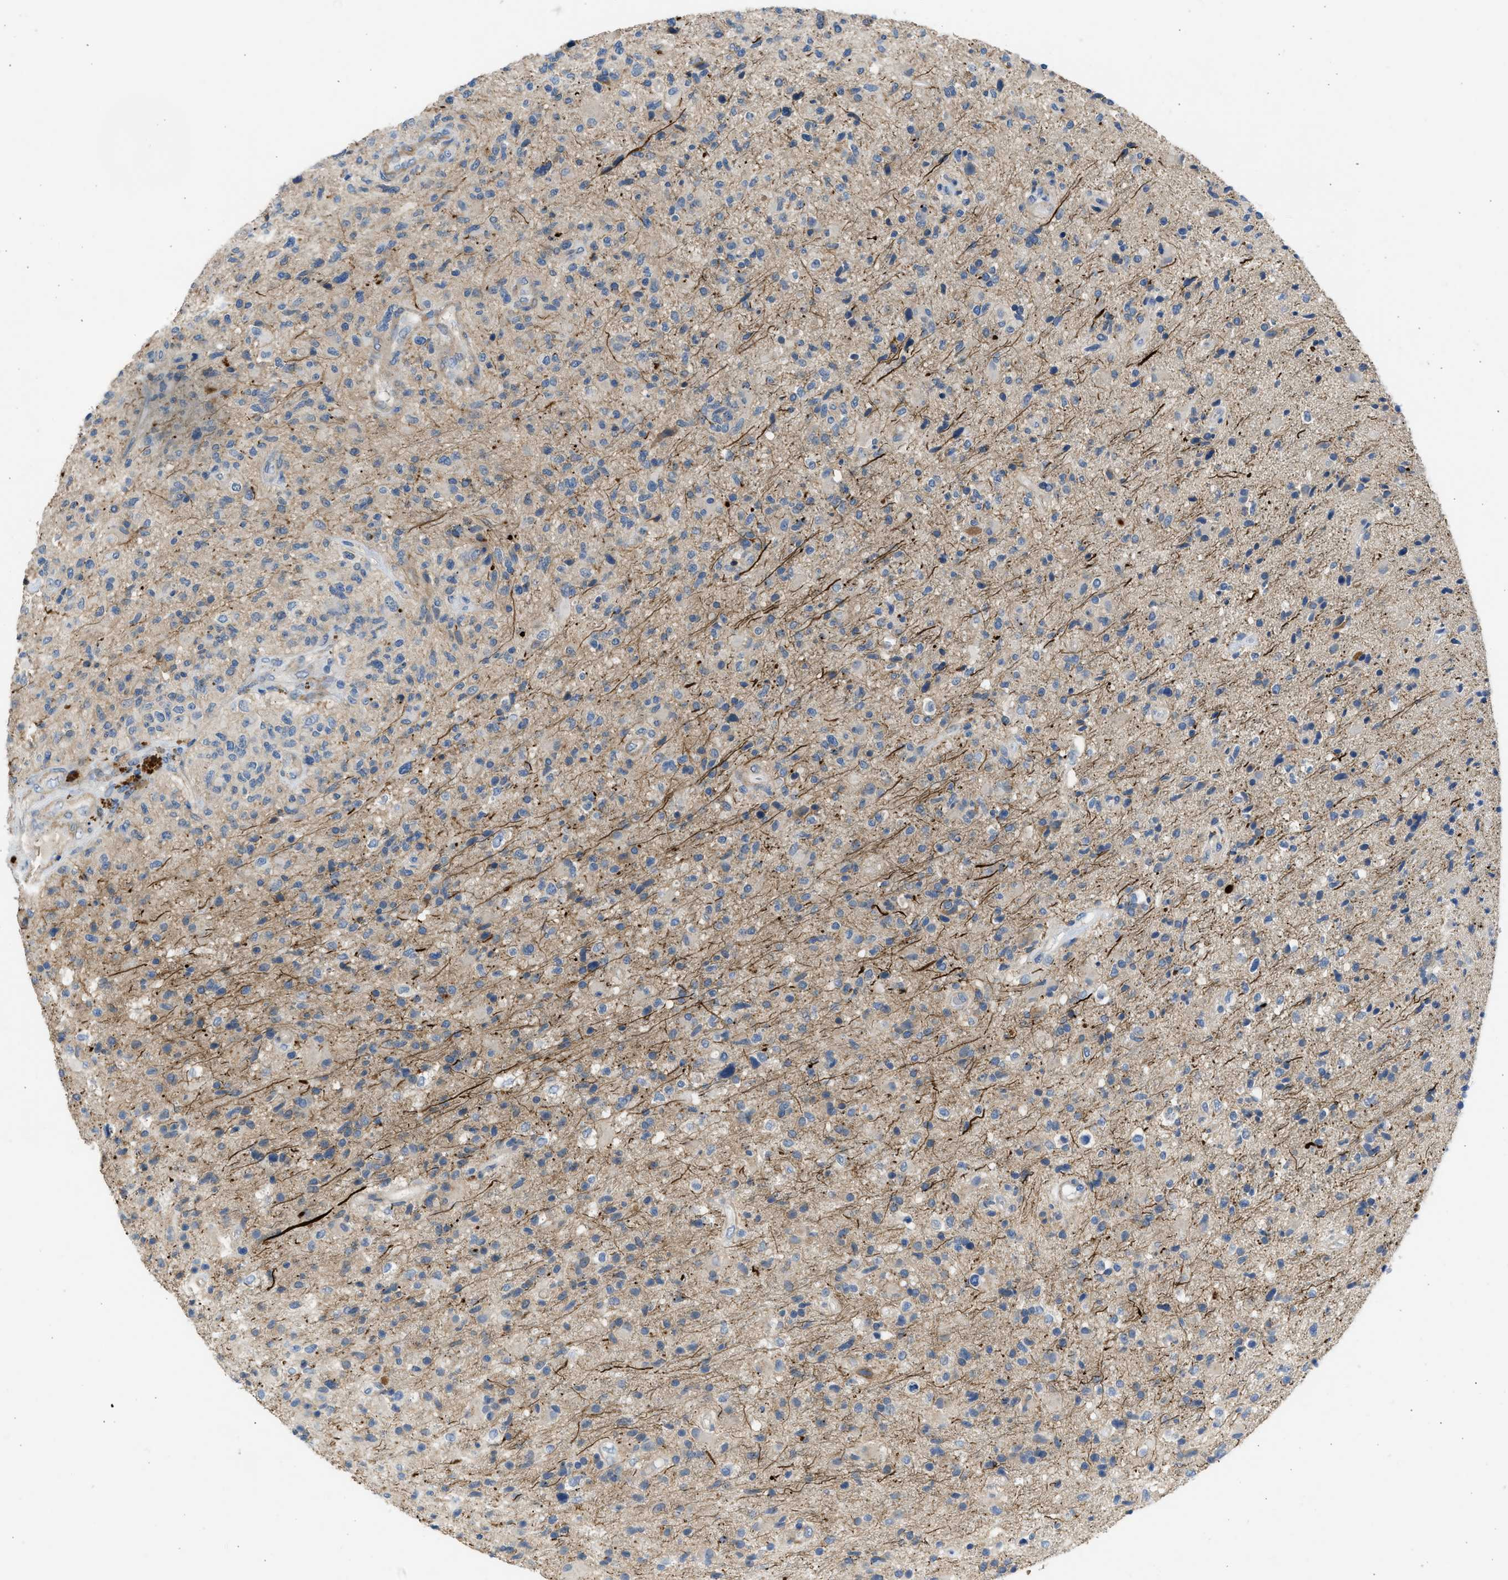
{"staining": {"intensity": "negative", "quantity": "none", "location": "none"}, "tissue": "glioma", "cell_type": "Tumor cells", "image_type": "cancer", "snomed": [{"axis": "morphology", "description": "Glioma, malignant, High grade"}, {"axis": "topography", "description": "Brain"}], "caption": "Immunohistochemistry image of glioma stained for a protein (brown), which reveals no staining in tumor cells.", "gene": "PCNX3", "patient": {"sex": "male", "age": 72}}